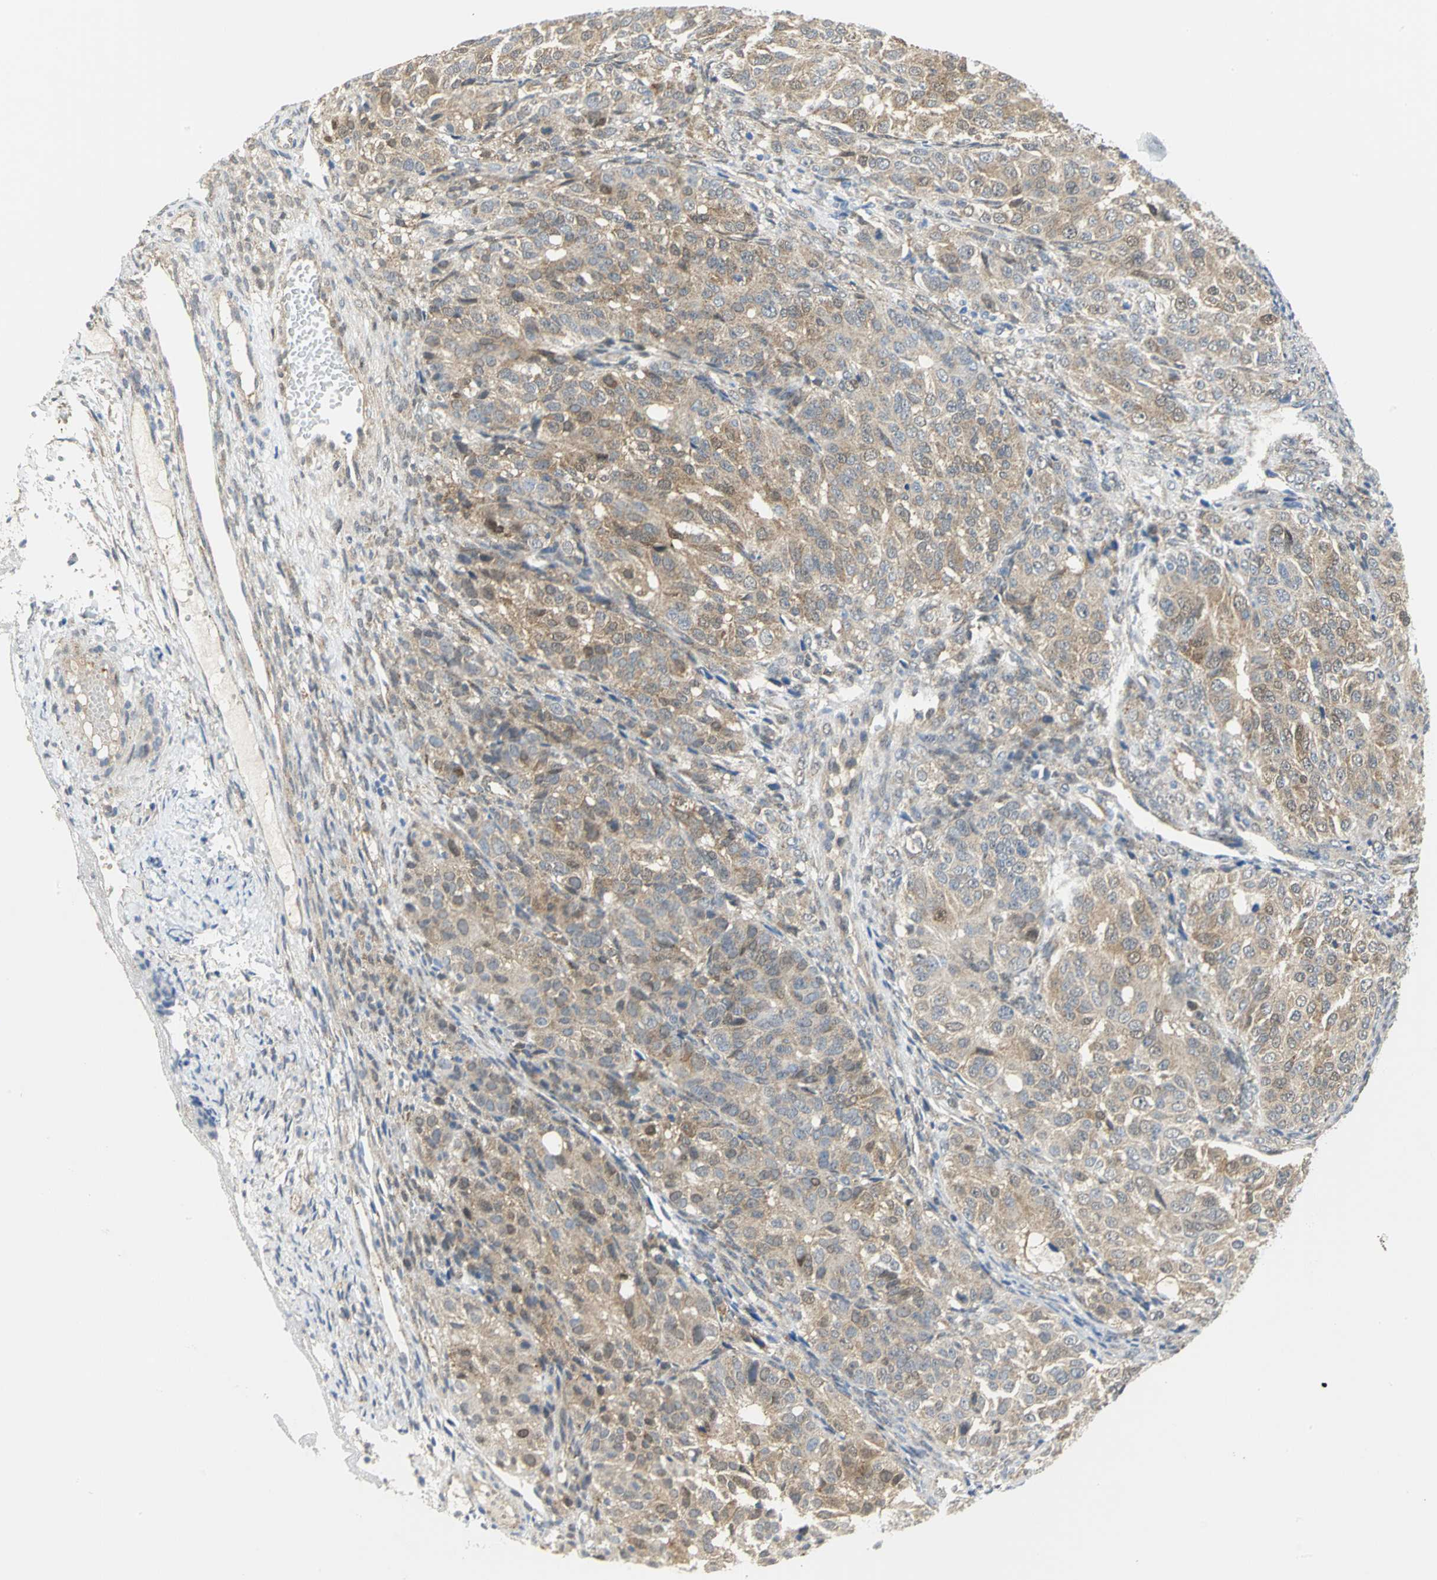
{"staining": {"intensity": "weak", "quantity": ">75%", "location": "cytoplasmic/membranous"}, "tissue": "ovarian cancer", "cell_type": "Tumor cells", "image_type": "cancer", "snomed": [{"axis": "morphology", "description": "Carcinoma, endometroid"}, {"axis": "topography", "description": "Ovary"}], "caption": "IHC (DAB (3,3'-diaminobenzidine)) staining of human ovarian cancer shows weak cytoplasmic/membranous protein staining in about >75% of tumor cells. (DAB IHC, brown staining for protein, blue staining for nuclei).", "gene": "PGM3", "patient": {"sex": "female", "age": 51}}